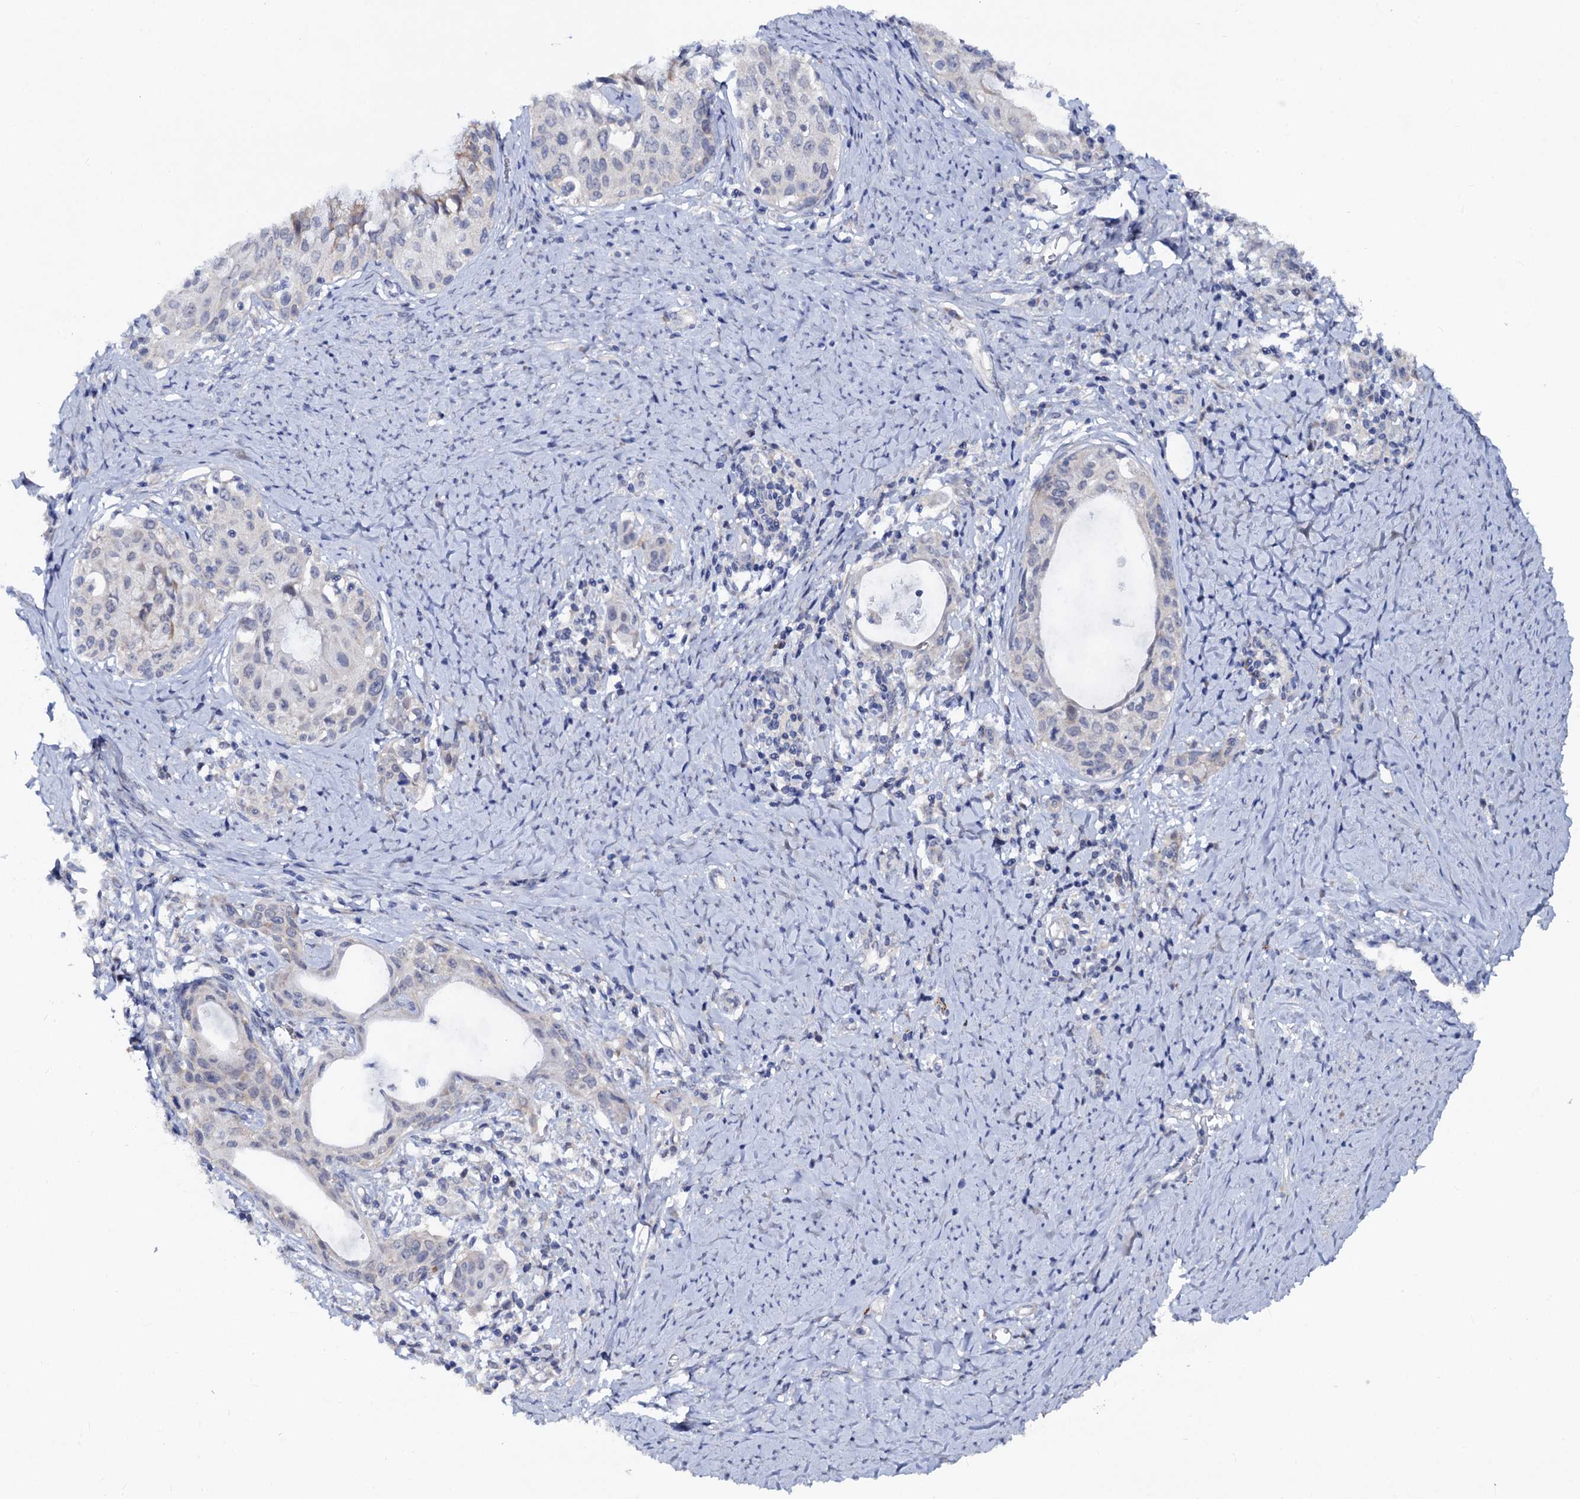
{"staining": {"intensity": "negative", "quantity": "none", "location": "none"}, "tissue": "cervical cancer", "cell_type": "Tumor cells", "image_type": "cancer", "snomed": [{"axis": "morphology", "description": "Squamous cell carcinoma, NOS"}, {"axis": "morphology", "description": "Adenocarcinoma, NOS"}, {"axis": "topography", "description": "Cervix"}], "caption": "Tumor cells are negative for brown protein staining in adenocarcinoma (cervical). Nuclei are stained in blue.", "gene": "CAPRIN2", "patient": {"sex": "female", "age": 52}}